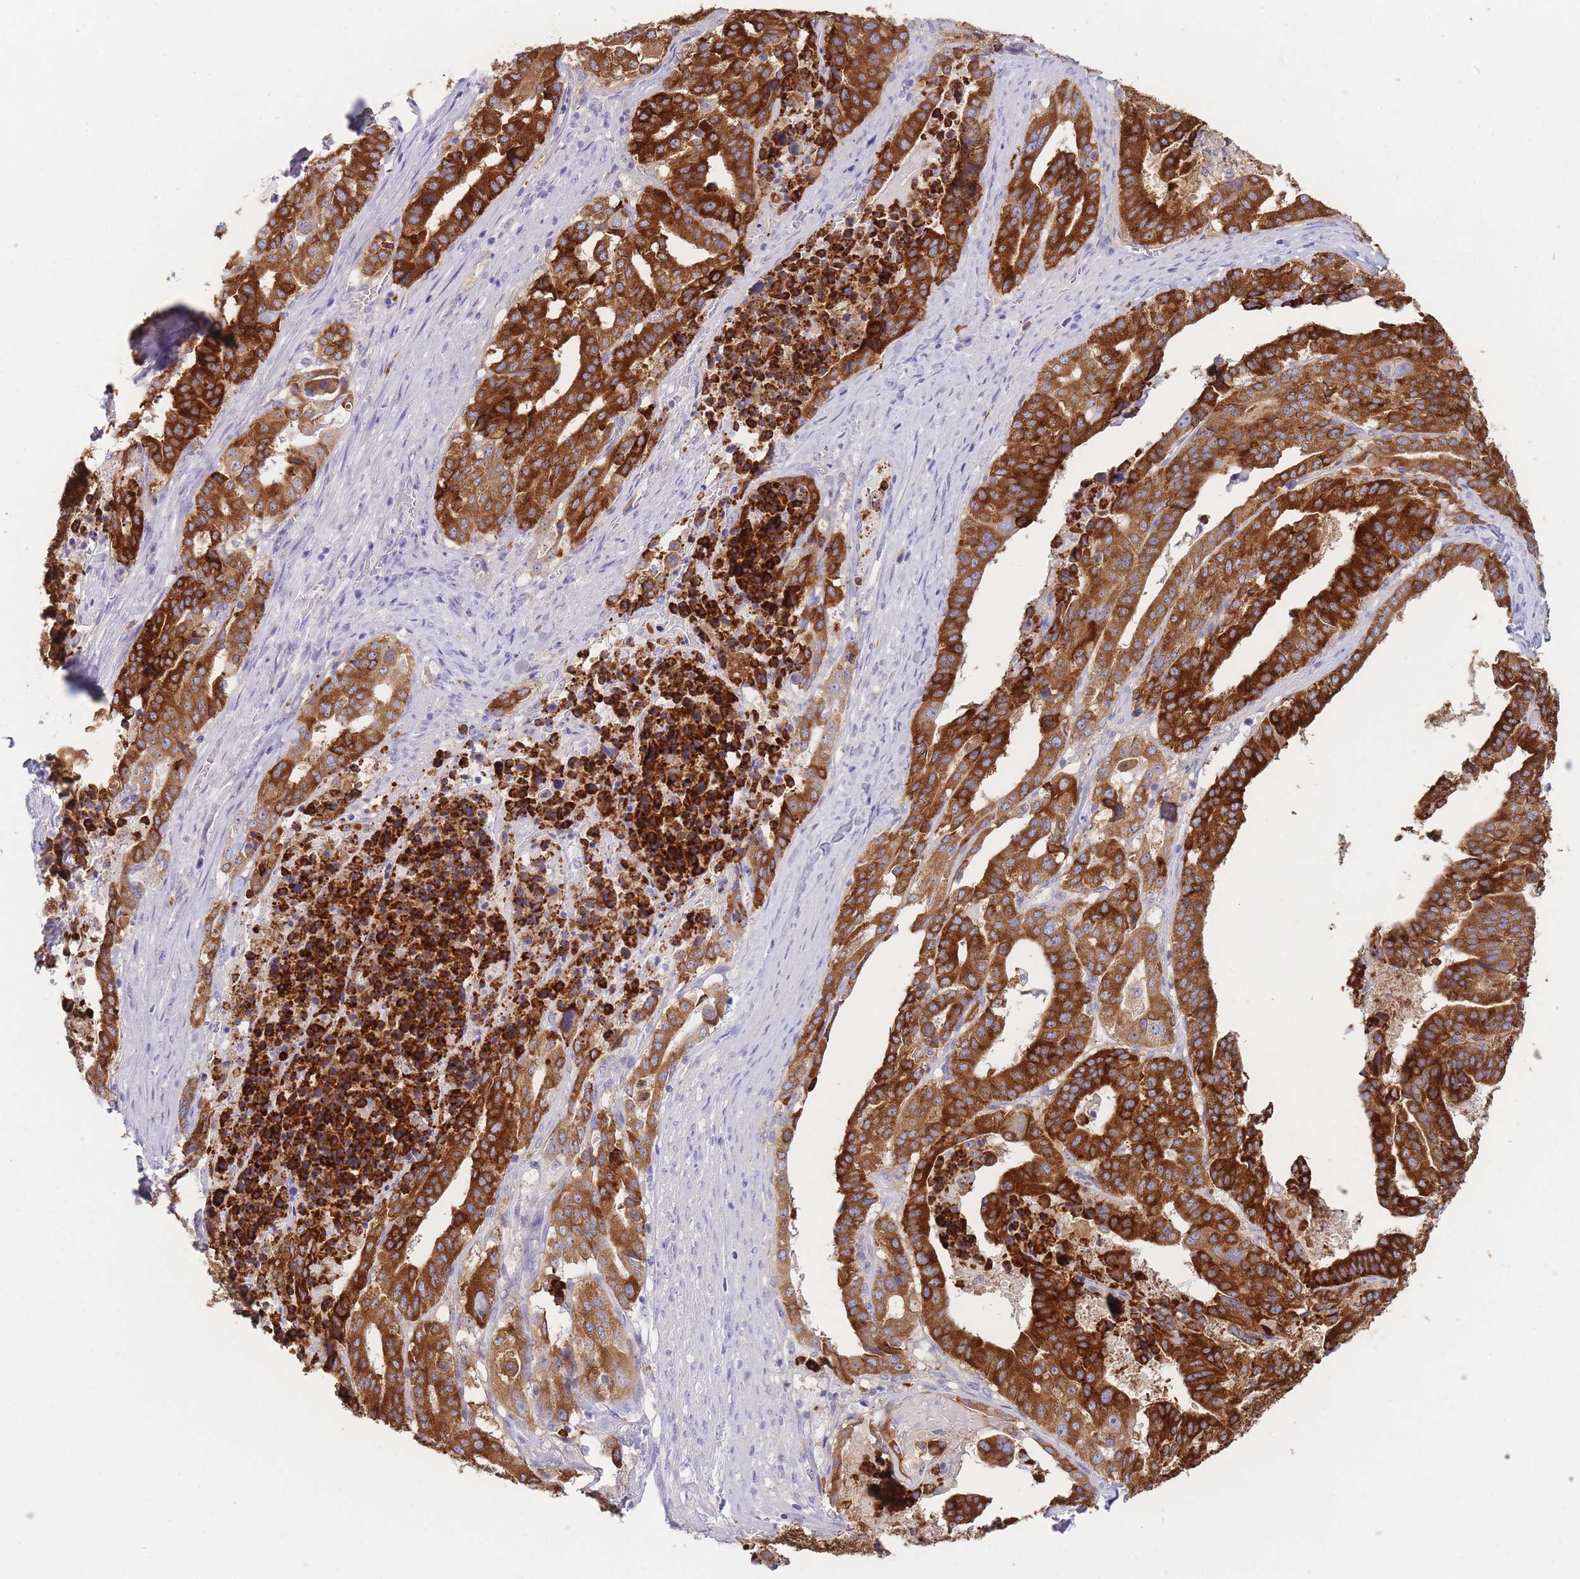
{"staining": {"intensity": "strong", "quantity": ">75%", "location": "cytoplasmic/membranous"}, "tissue": "stomach cancer", "cell_type": "Tumor cells", "image_type": "cancer", "snomed": [{"axis": "morphology", "description": "Adenocarcinoma, NOS"}, {"axis": "topography", "description": "Stomach"}], "caption": "Immunohistochemical staining of adenocarcinoma (stomach) exhibits high levels of strong cytoplasmic/membranous protein expression in about >75% of tumor cells.", "gene": "ZNF627", "patient": {"sex": "male", "age": 48}}